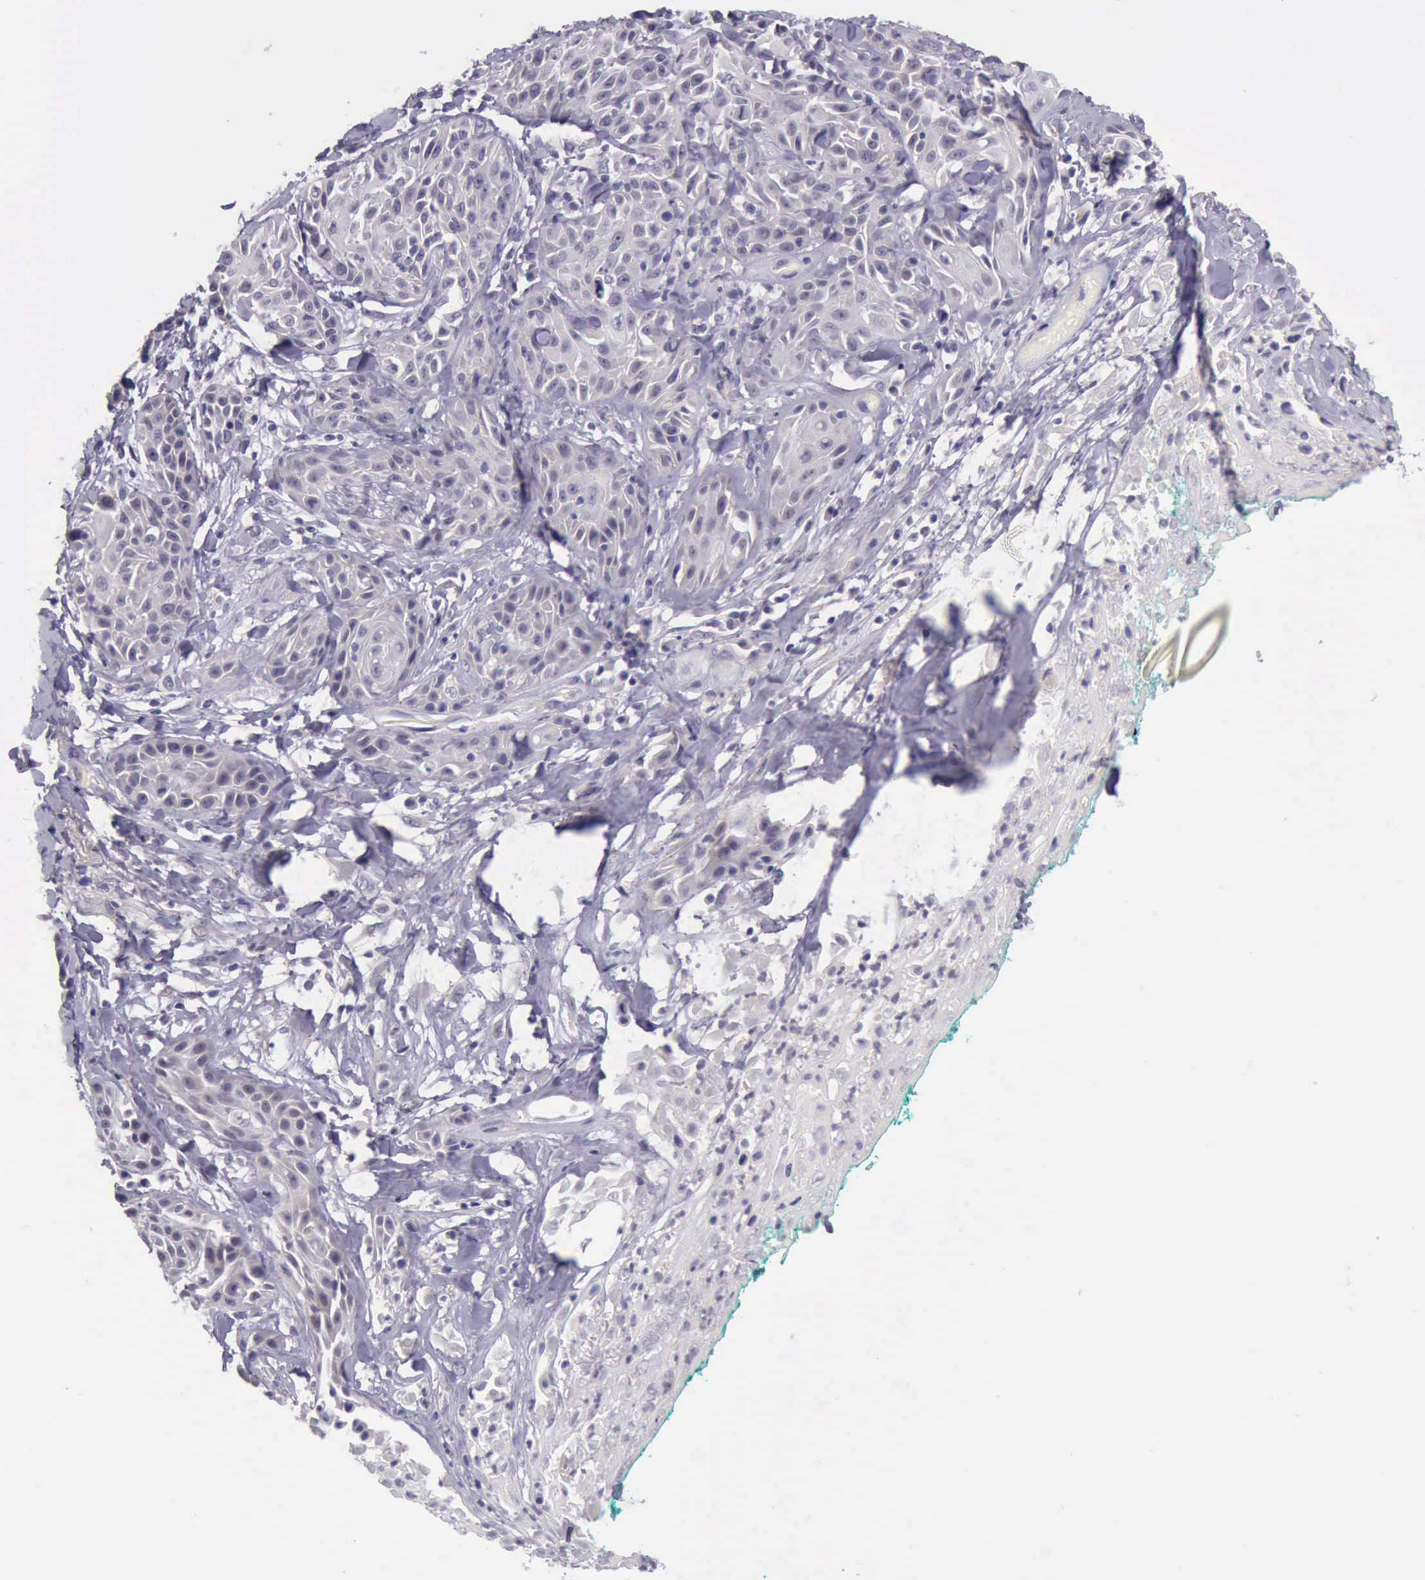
{"staining": {"intensity": "negative", "quantity": "none", "location": "none"}, "tissue": "skin cancer", "cell_type": "Tumor cells", "image_type": "cancer", "snomed": [{"axis": "morphology", "description": "Squamous cell carcinoma, NOS"}, {"axis": "topography", "description": "Skin"}, {"axis": "topography", "description": "Anal"}], "caption": "Micrograph shows no significant protein staining in tumor cells of skin cancer (squamous cell carcinoma). (Stains: DAB immunohistochemistry with hematoxylin counter stain, Microscopy: brightfield microscopy at high magnification).", "gene": "ARNT2", "patient": {"sex": "male", "age": 64}}